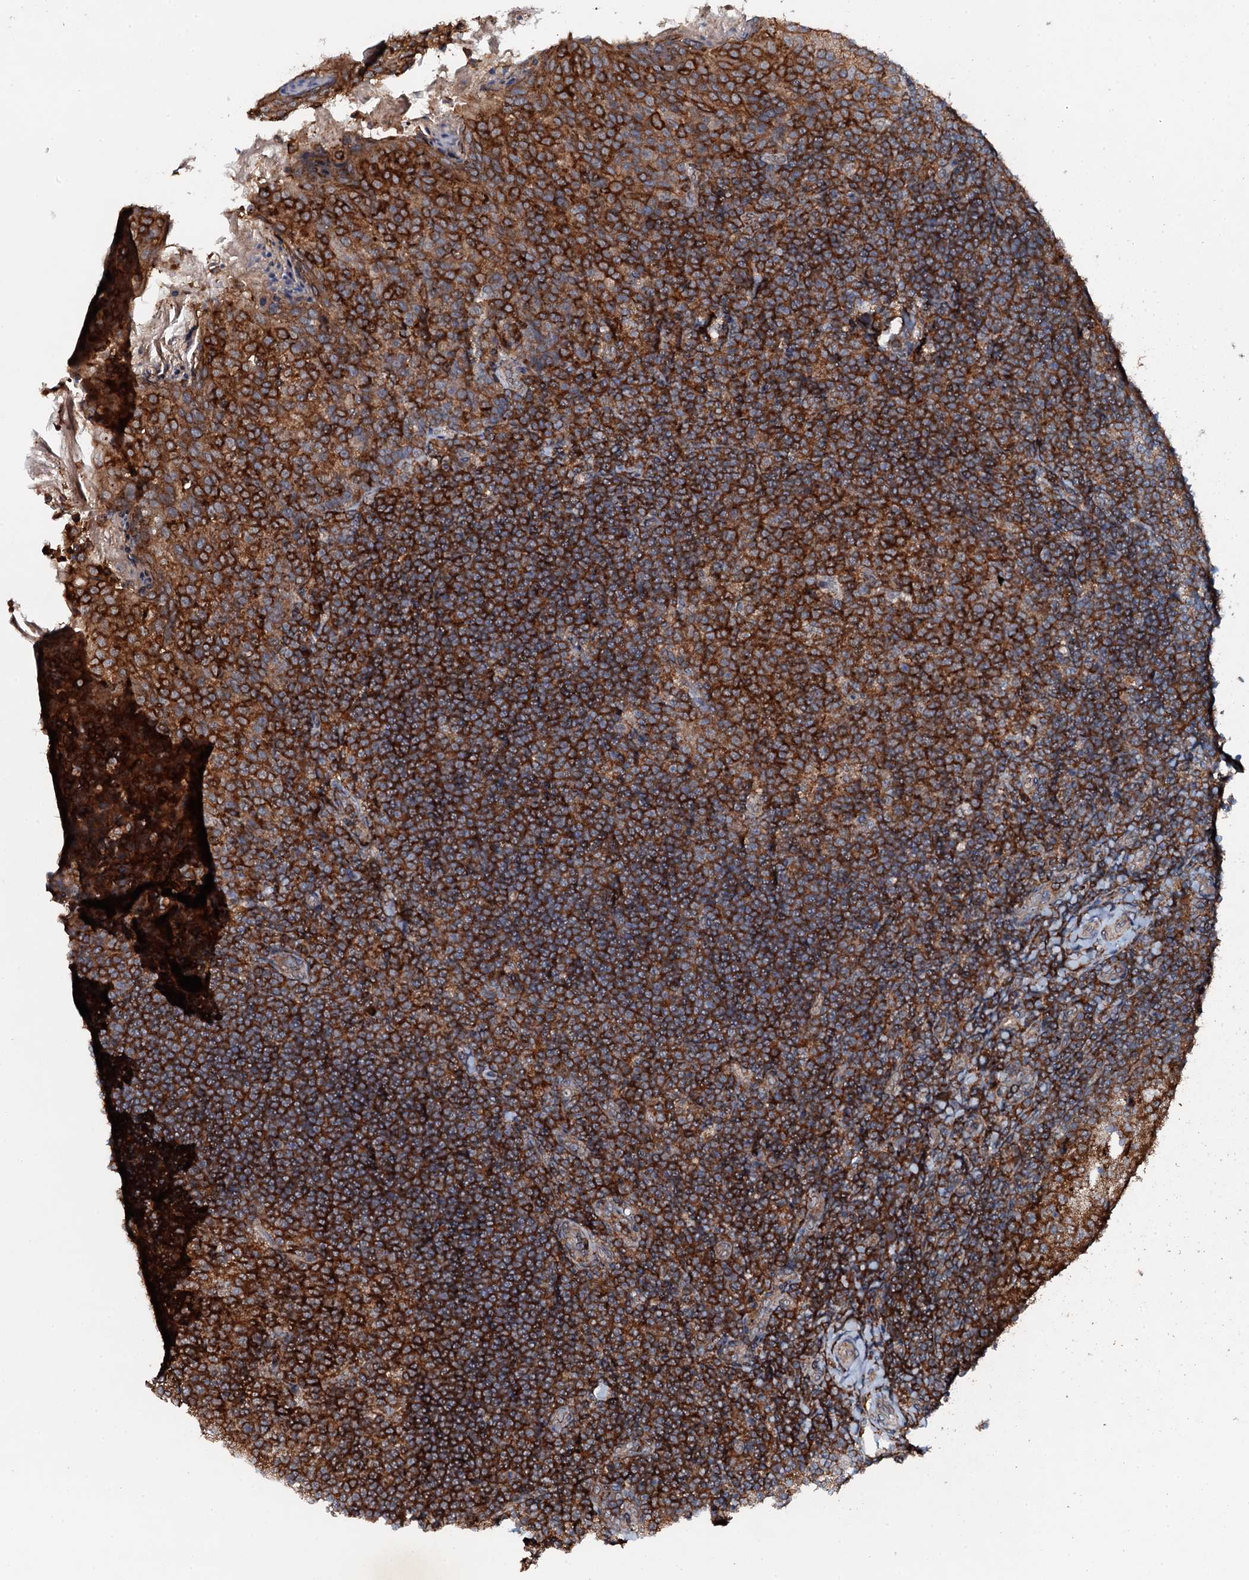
{"staining": {"intensity": "strong", "quantity": ">75%", "location": "cytoplasmic/membranous"}, "tissue": "tonsil", "cell_type": "Germinal center cells", "image_type": "normal", "snomed": [{"axis": "morphology", "description": "Normal tissue, NOS"}, {"axis": "topography", "description": "Tonsil"}], "caption": "This is a photomicrograph of immunohistochemistry staining of unremarkable tonsil, which shows strong staining in the cytoplasmic/membranous of germinal center cells.", "gene": "EDC4", "patient": {"sex": "female", "age": 10}}